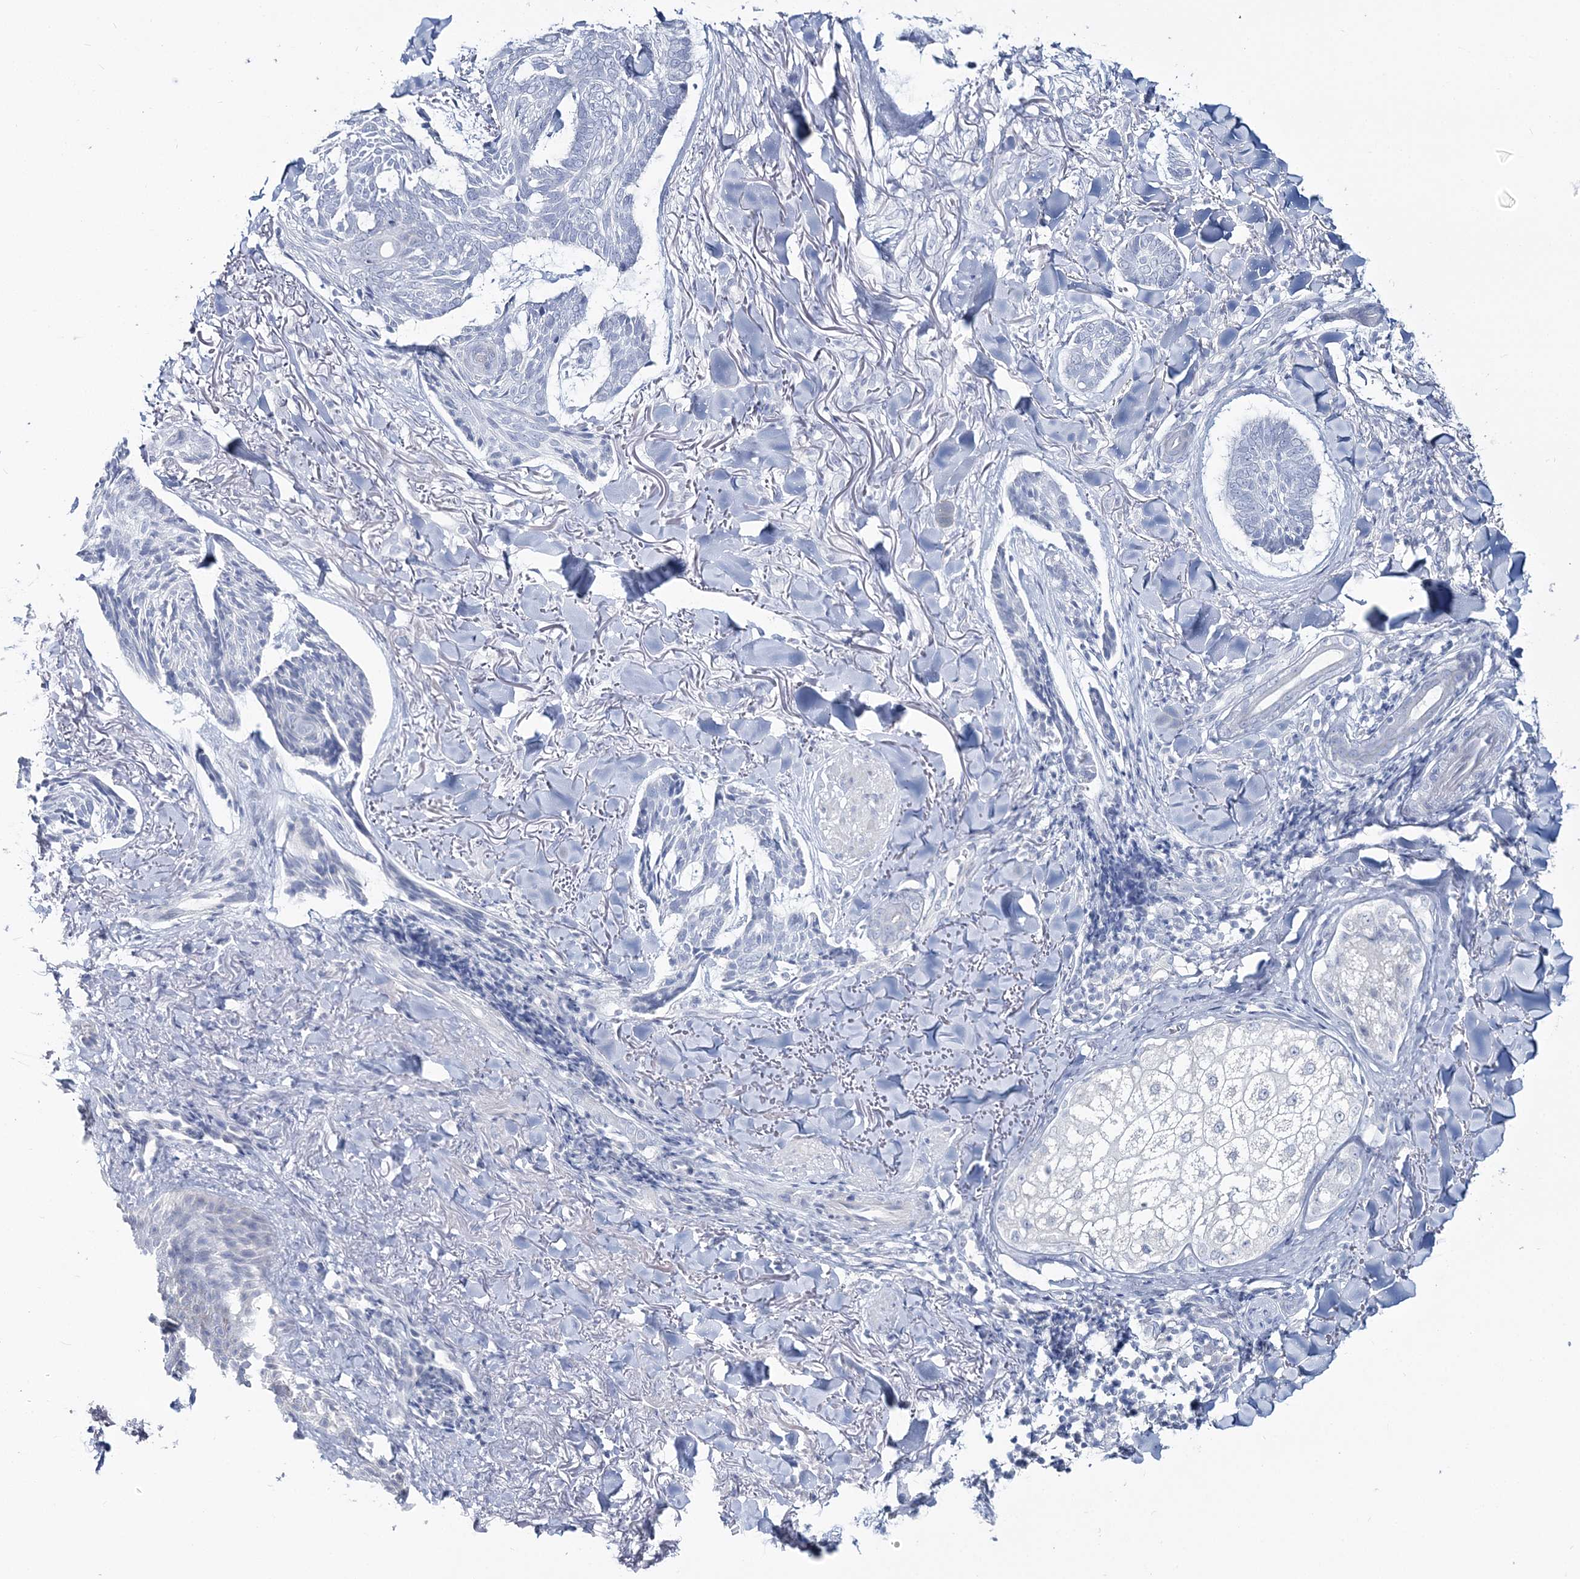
{"staining": {"intensity": "negative", "quantity": "none", "location": "none"}, "tissue": "skin cancer", "cell_type": "Tumor cells", "image_type": "cancer", "snomed": [{"axis": "morphology", "description": "Basal cell carcinoma"}, {"axis": "topography", "description": "Skin"}], "caption": "The micrograph reveals no significant expression in tumor cells of skin basal cell carcinoma.", "gene": "CYP3A4", "patient": {"sex": "male", "age": 43}}